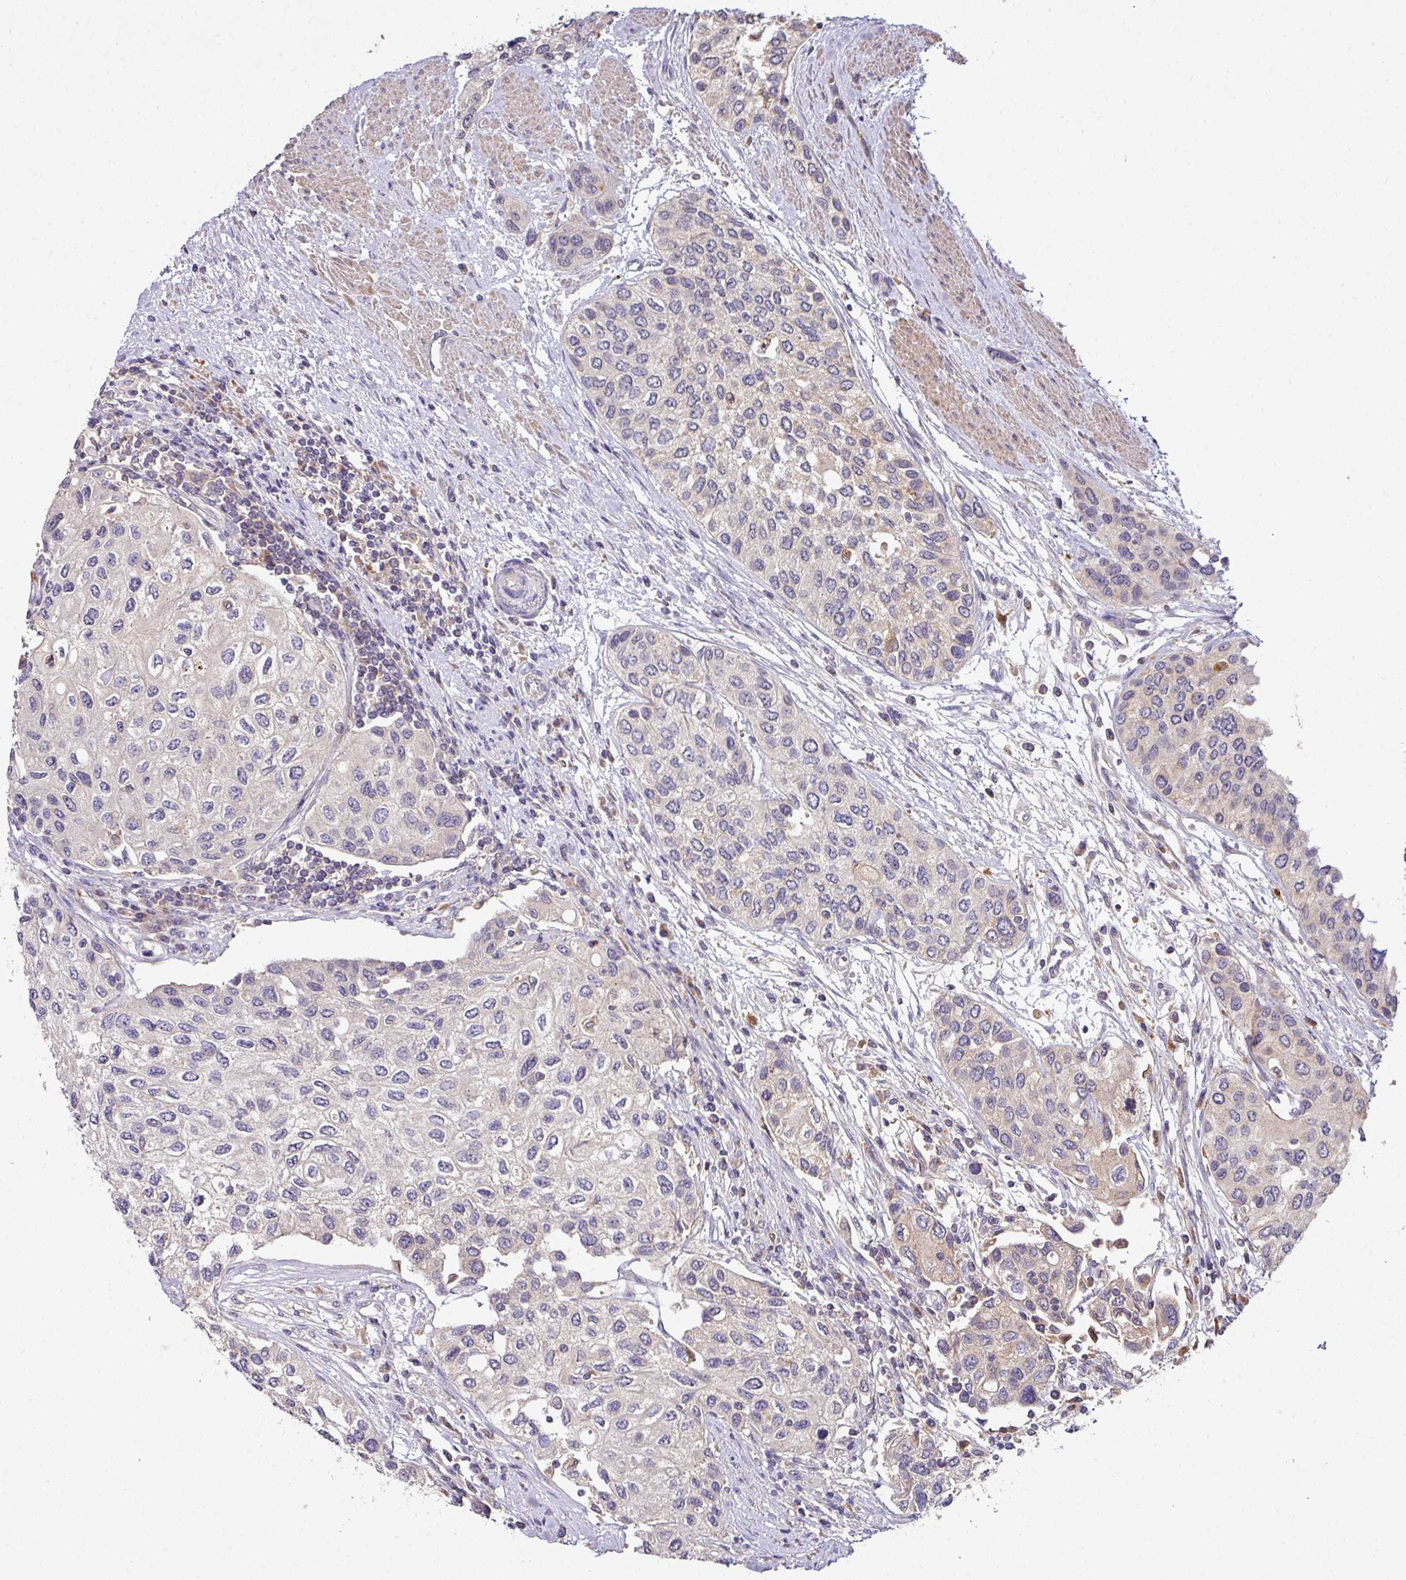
{"staining": {"intensity": "negative", "quantity": "none", "location": "none"}, "tissue": "urothelial cancer", "cell_type": "Tumor cells", "image_type": "cancer", "snomed": [{"axis": "morphology", "description": "Normal tissue, NOS"}, {"axis": "morphology", "description": "Urothelial carcinoma, High grade"}, {"axis": "topography", "description": "Vascular tissue"}, {"axis": "topography", "description": "Urinary bladder"}], "caption": "Immunohistochemistry (IHC) of urothelial cancer displays no expression in tumor cells.", "gene": "AEBP2", "patient": {"sex": "female", "age": 56}}